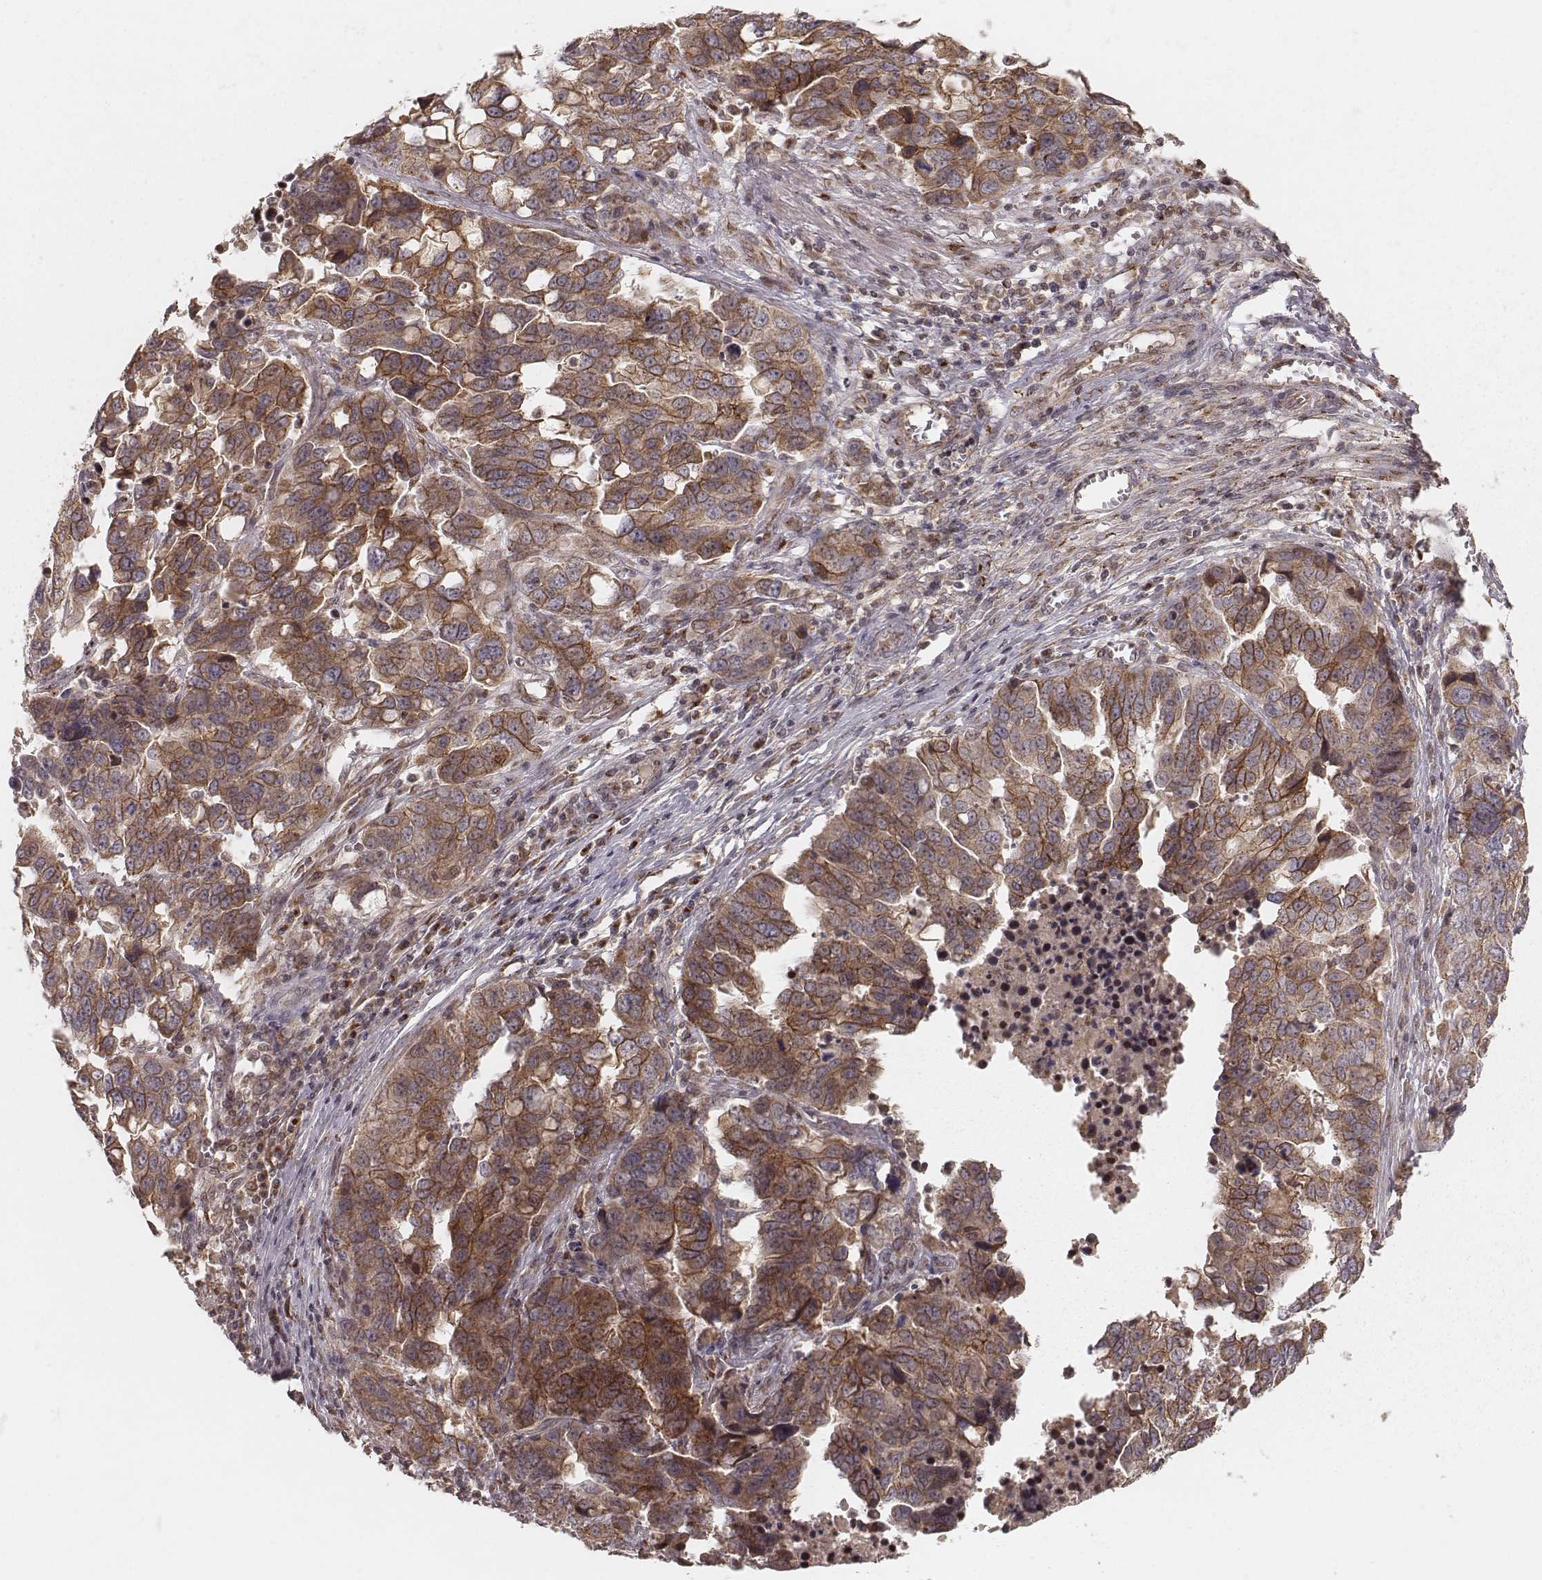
{"staining": {"intensity": "strong", "quantity": ">75%", "location": "cytoplasmic/membranous"}, "tissue": "ovarian cancer", "cell_type": "Tumor cells", "image_type": "cancer", "snomed": [{"axis": "morphology", "description": "Carcinoma, endometroid"}, {"axis": "topography", "description": "Ovary"}], "caption": "Immunohistochemical staining of endometroid carcinoma (ovarian) displays strong cytoplasmic/membranous protein staining in about >75% of tumor cells.", "gene": "MYO19", "patient": {"sex": "female", "age": 78}}